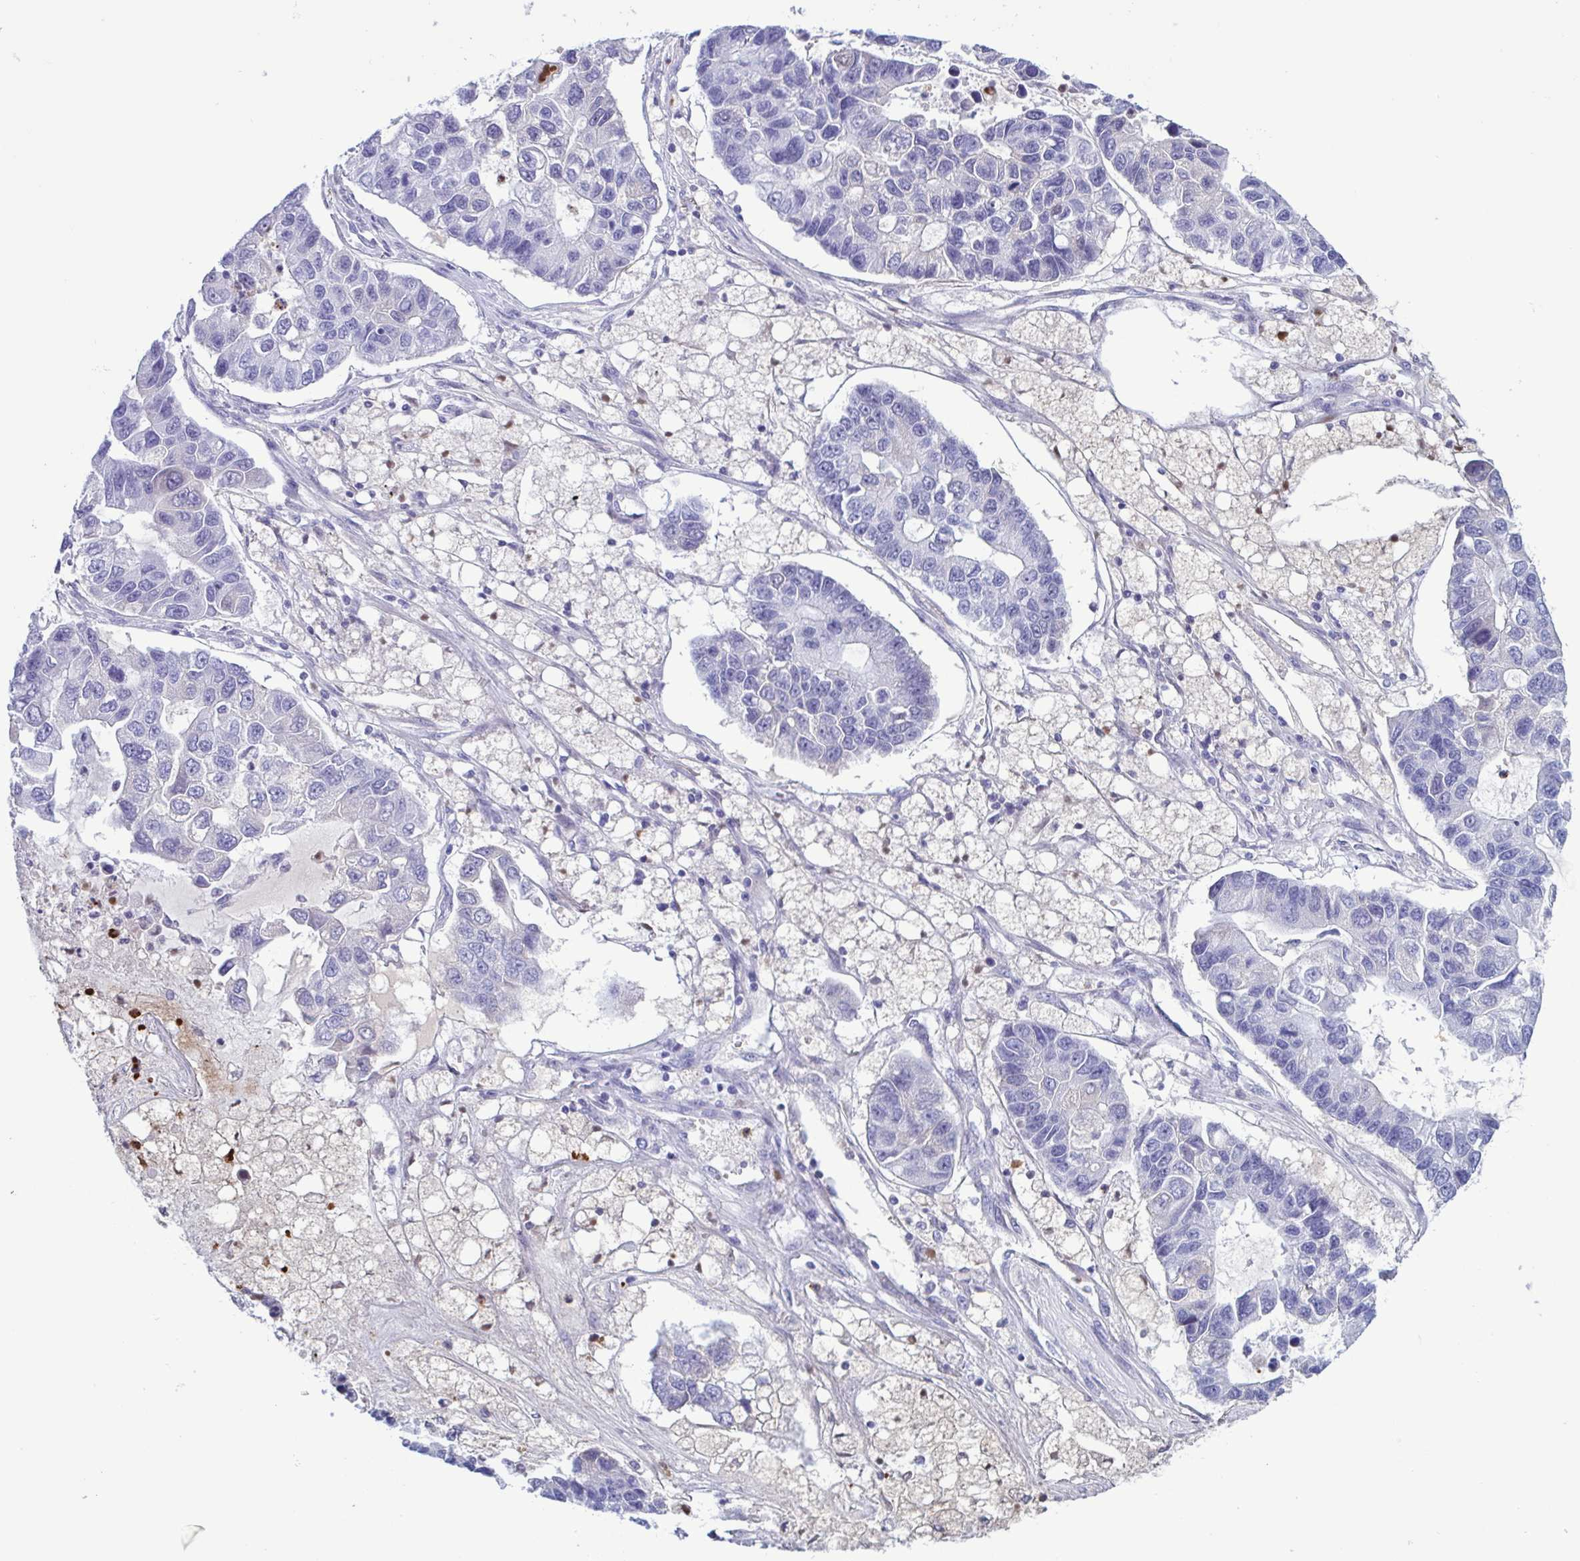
{"staining": {"intensity": "negative", "quantity": "none", "location": "none"}, "tissue": "lung cancer", "cell_type": "Tumor cells", "image_type": "cancer", "snomed": [{"axis": "morphology", "description": "Adenocarcinoma, NOS"}, {"axis": "topography", "description": "Bronchus"}, {"axis": "topography", "description": "Lung"}], "caption": "Immunohistochemical staining of human lung cancer reveals no significant staining in tumor cells.", "gene": "LTF", "patient": {"sex": "female", "age": 51}}